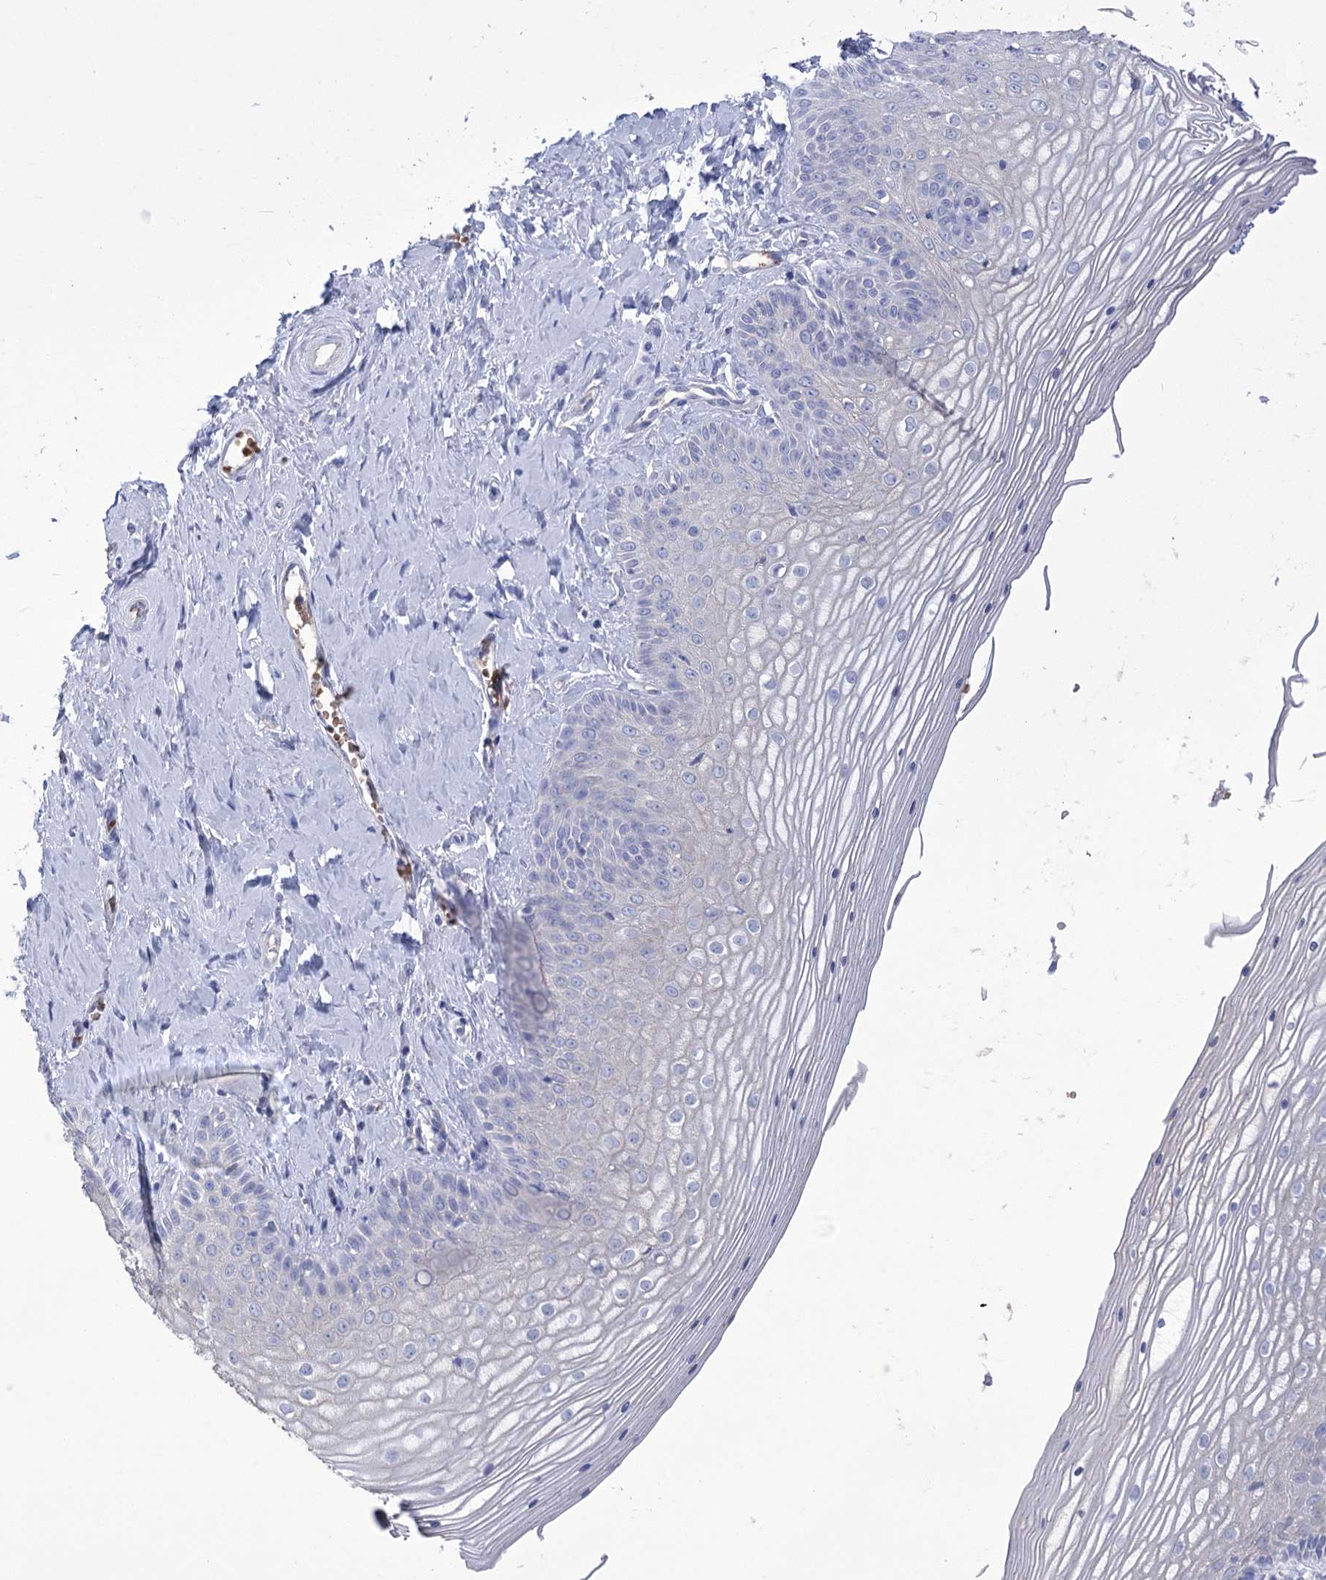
{"staining": {"intensity": "negative", "quantity": "none", "location": "none"}, "tissue": "vagina", "cell_type": "Squamous epithelial cells", "image_type": "normal", "snomed": [{"axis": "morphology", "description": "Normal tissue, NOS"}, {"axis": "topography", "description": "Vagina"}, {"axis": "topography", "description": "Cervix"}], "caption": "This photomicrograph is of benign vagina stained with IHC to label a protein in brown with the nuclei are counter-stained blue. There is no expression in squamous epithelial cells.", "gene": "PRSS53", "patient": {"sex": "female", "age": 40}}